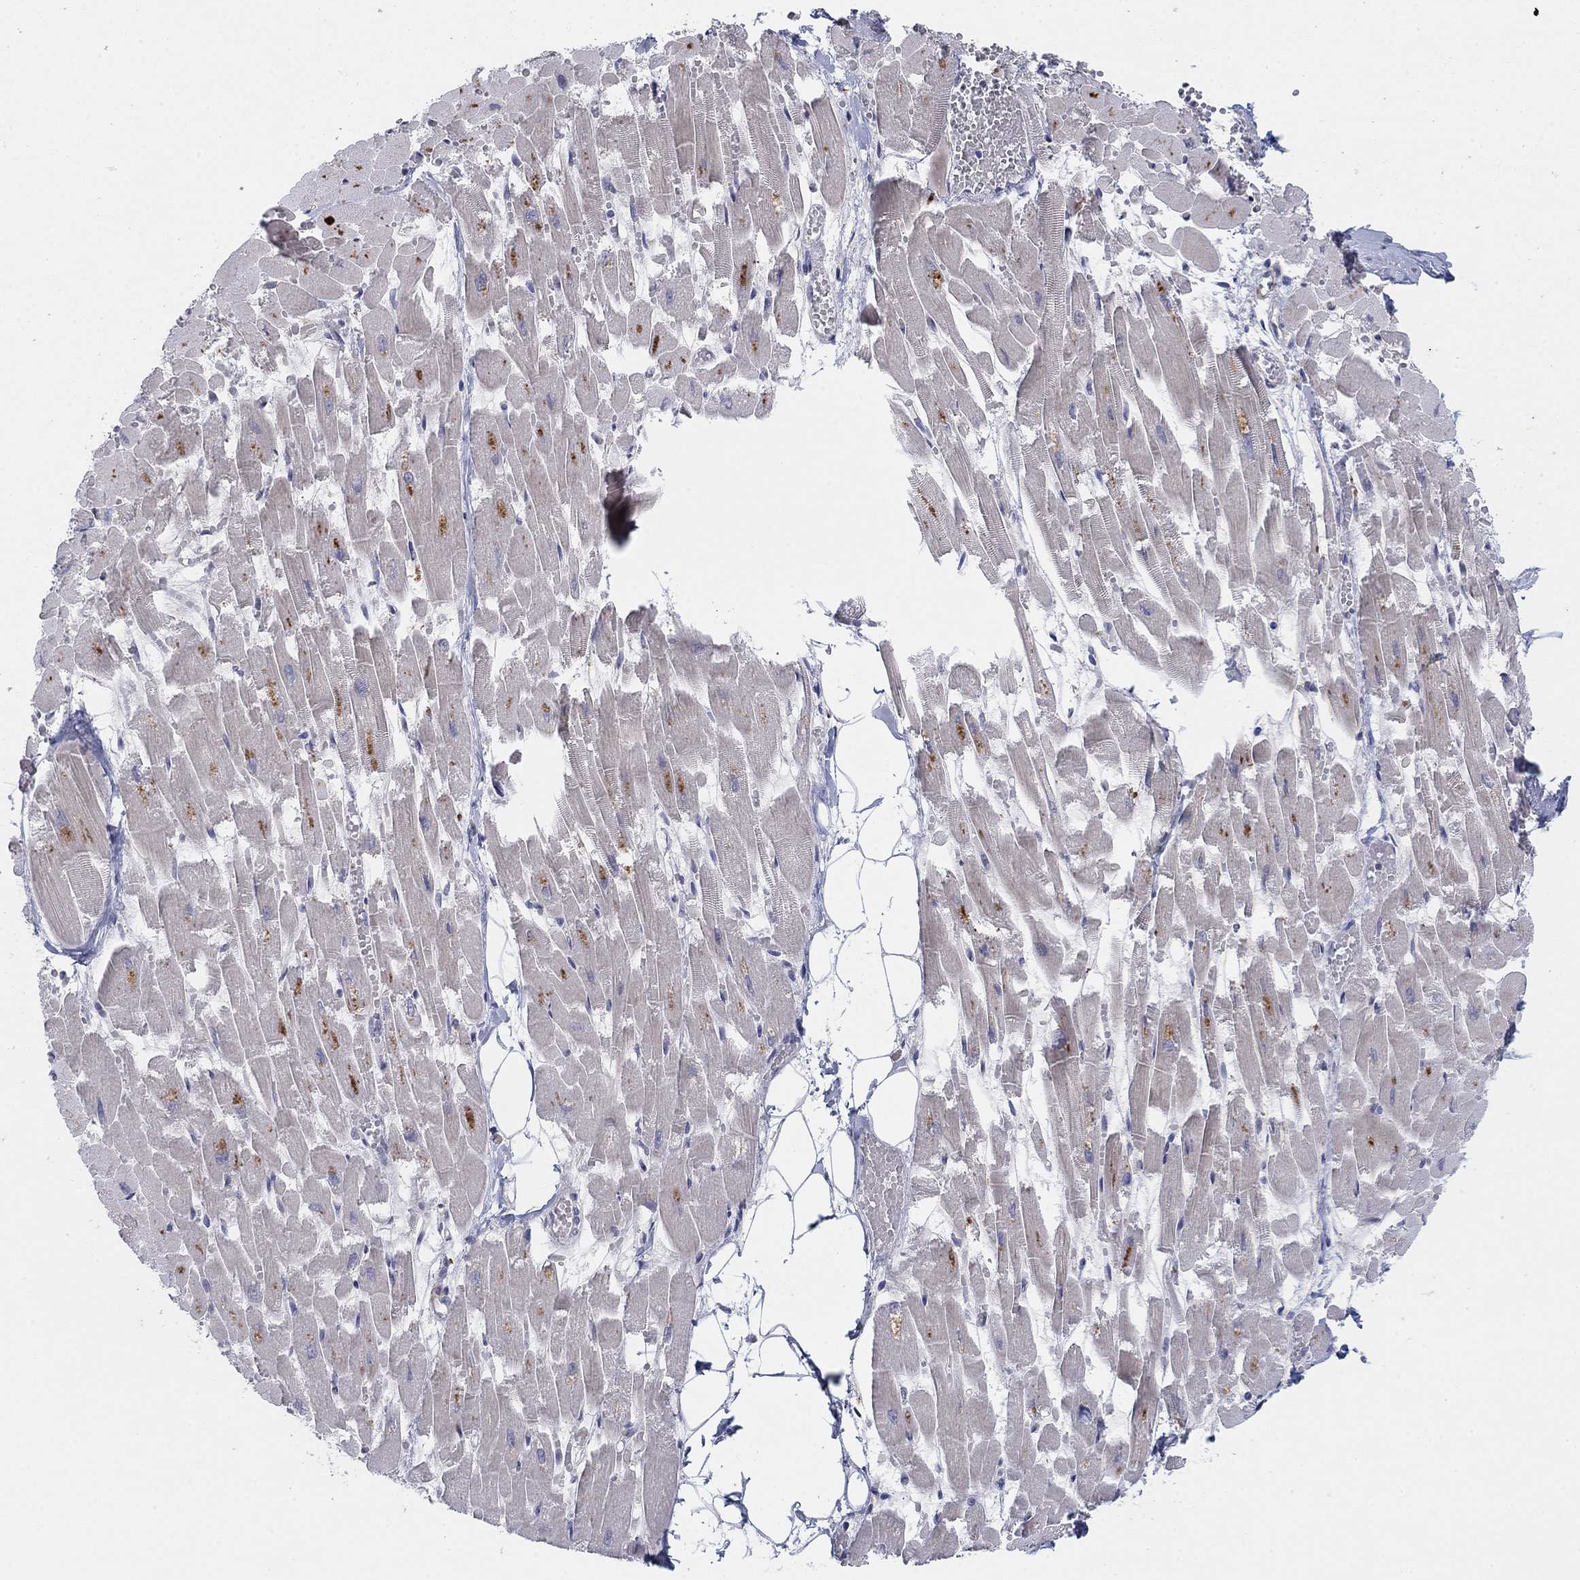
{"staining": {"intensity": "negative", "quantity": "none", "location": "none"}, "tissue": "heart muscle", "cell_type": "Cardiomyocytes", "image_type": "normal", "snomed": [{"axis": "morphology", "description": "Normal tissue, NOS"}, {"axis": "topography", "description": "Heart"}], "caption": "Human heart muscle stained for a protein using immunohistochemistry demonstrates no positivity in cardiomyocytes.", "gene": "AMN1", "patient": {"sex": "female", "age": 52}}